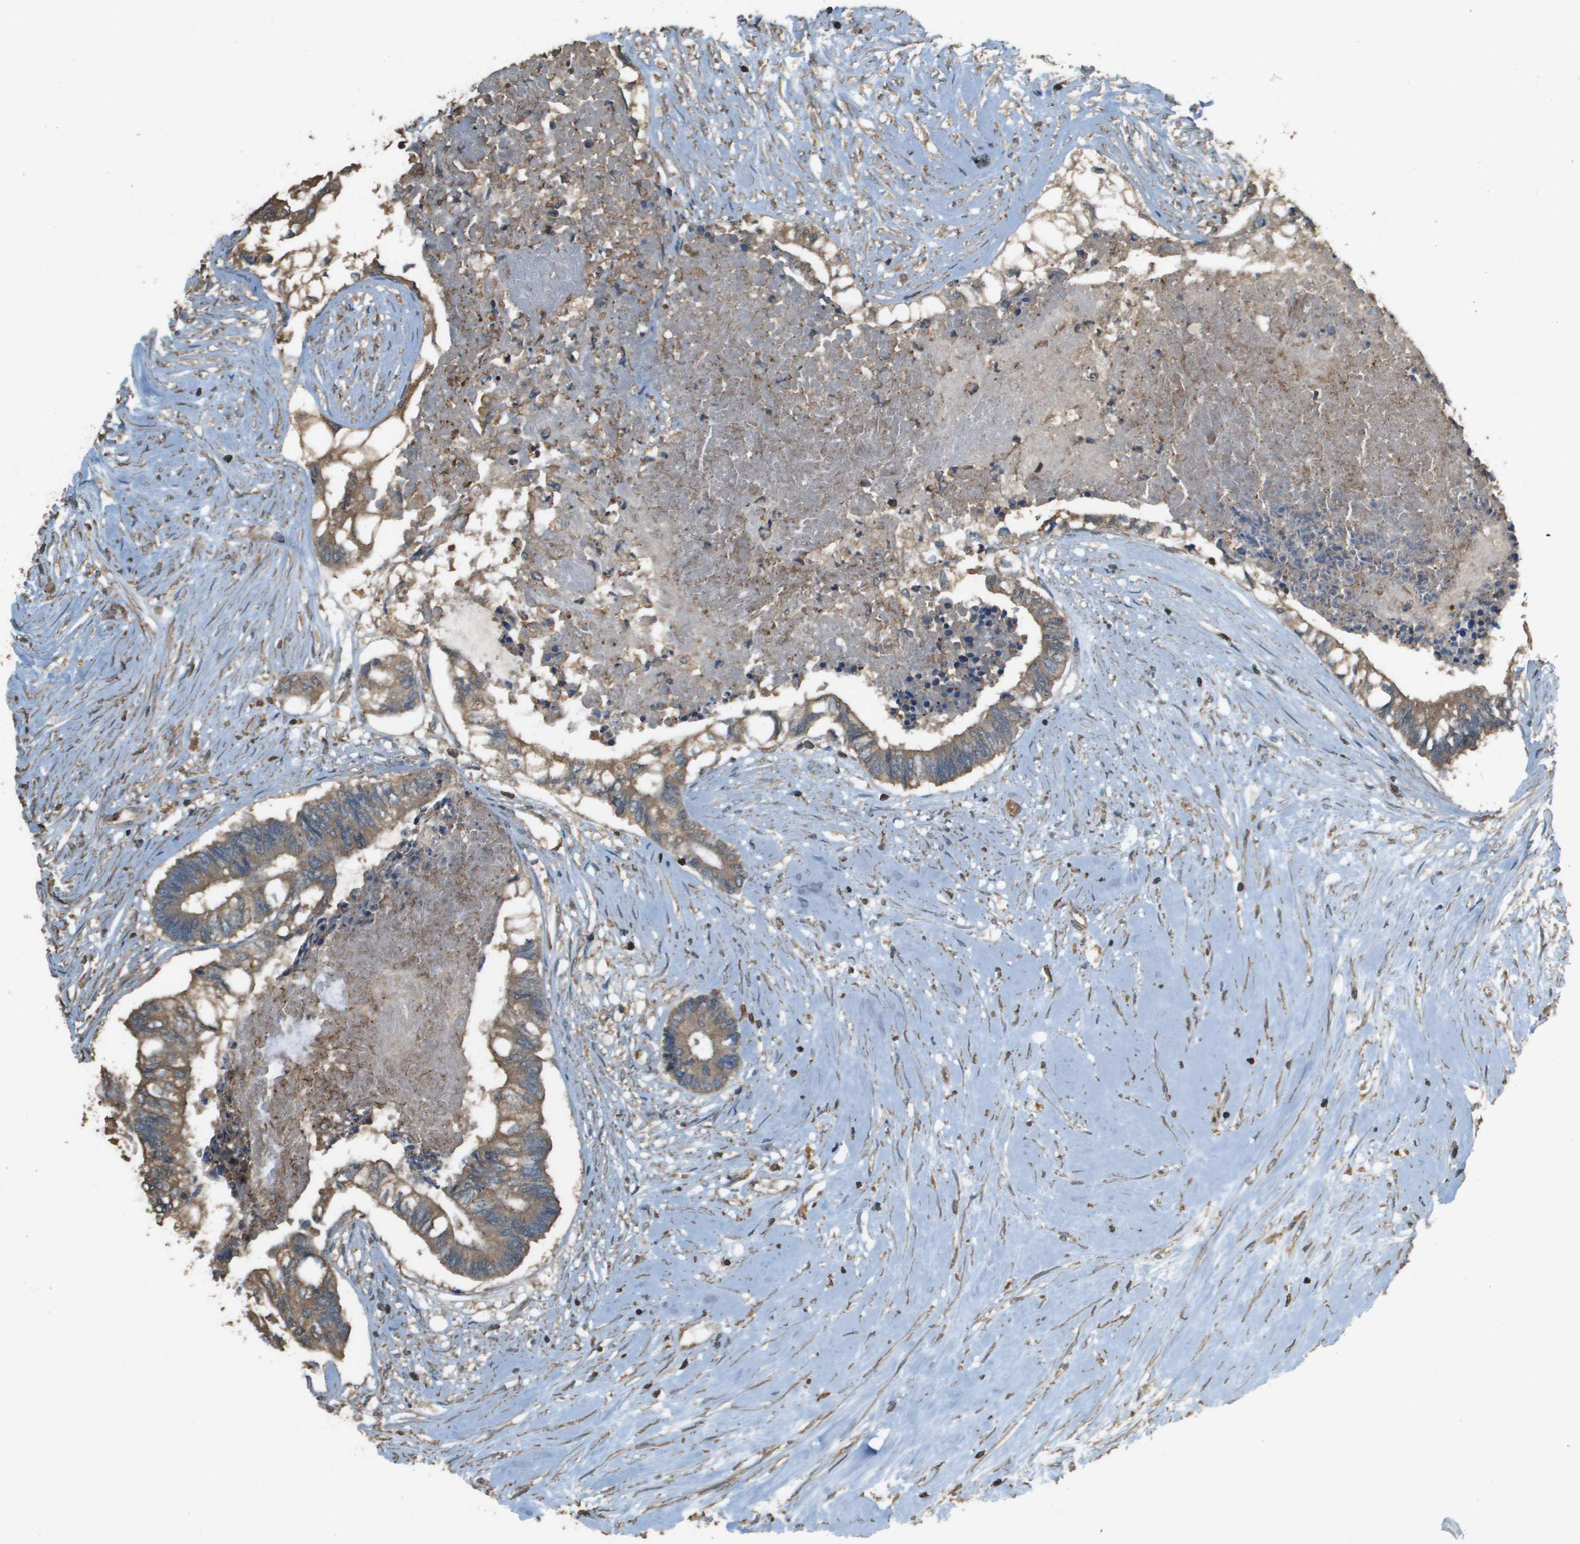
{"staining": {"intensity": "moderate", "quantity": ">75%", "location": "cytoplasmic/membranous"}, "tissue": "colorectal cancer", "cell_type": "Tumor cells", "image_type": "cancer", "snomed": [{"axis": "morphology", "description": "Adenocarcinoma, NOS"}, {"axis": "topography", "description": "Rectum"}], "caption": "Adenocarcinoma (colorectal) stained with IHC displays moderate cytoplasmic/membranous staining in about >75% of tumor cells.", "gene": "MS4A7", "patient": {"sex": "male", "age": 63}}